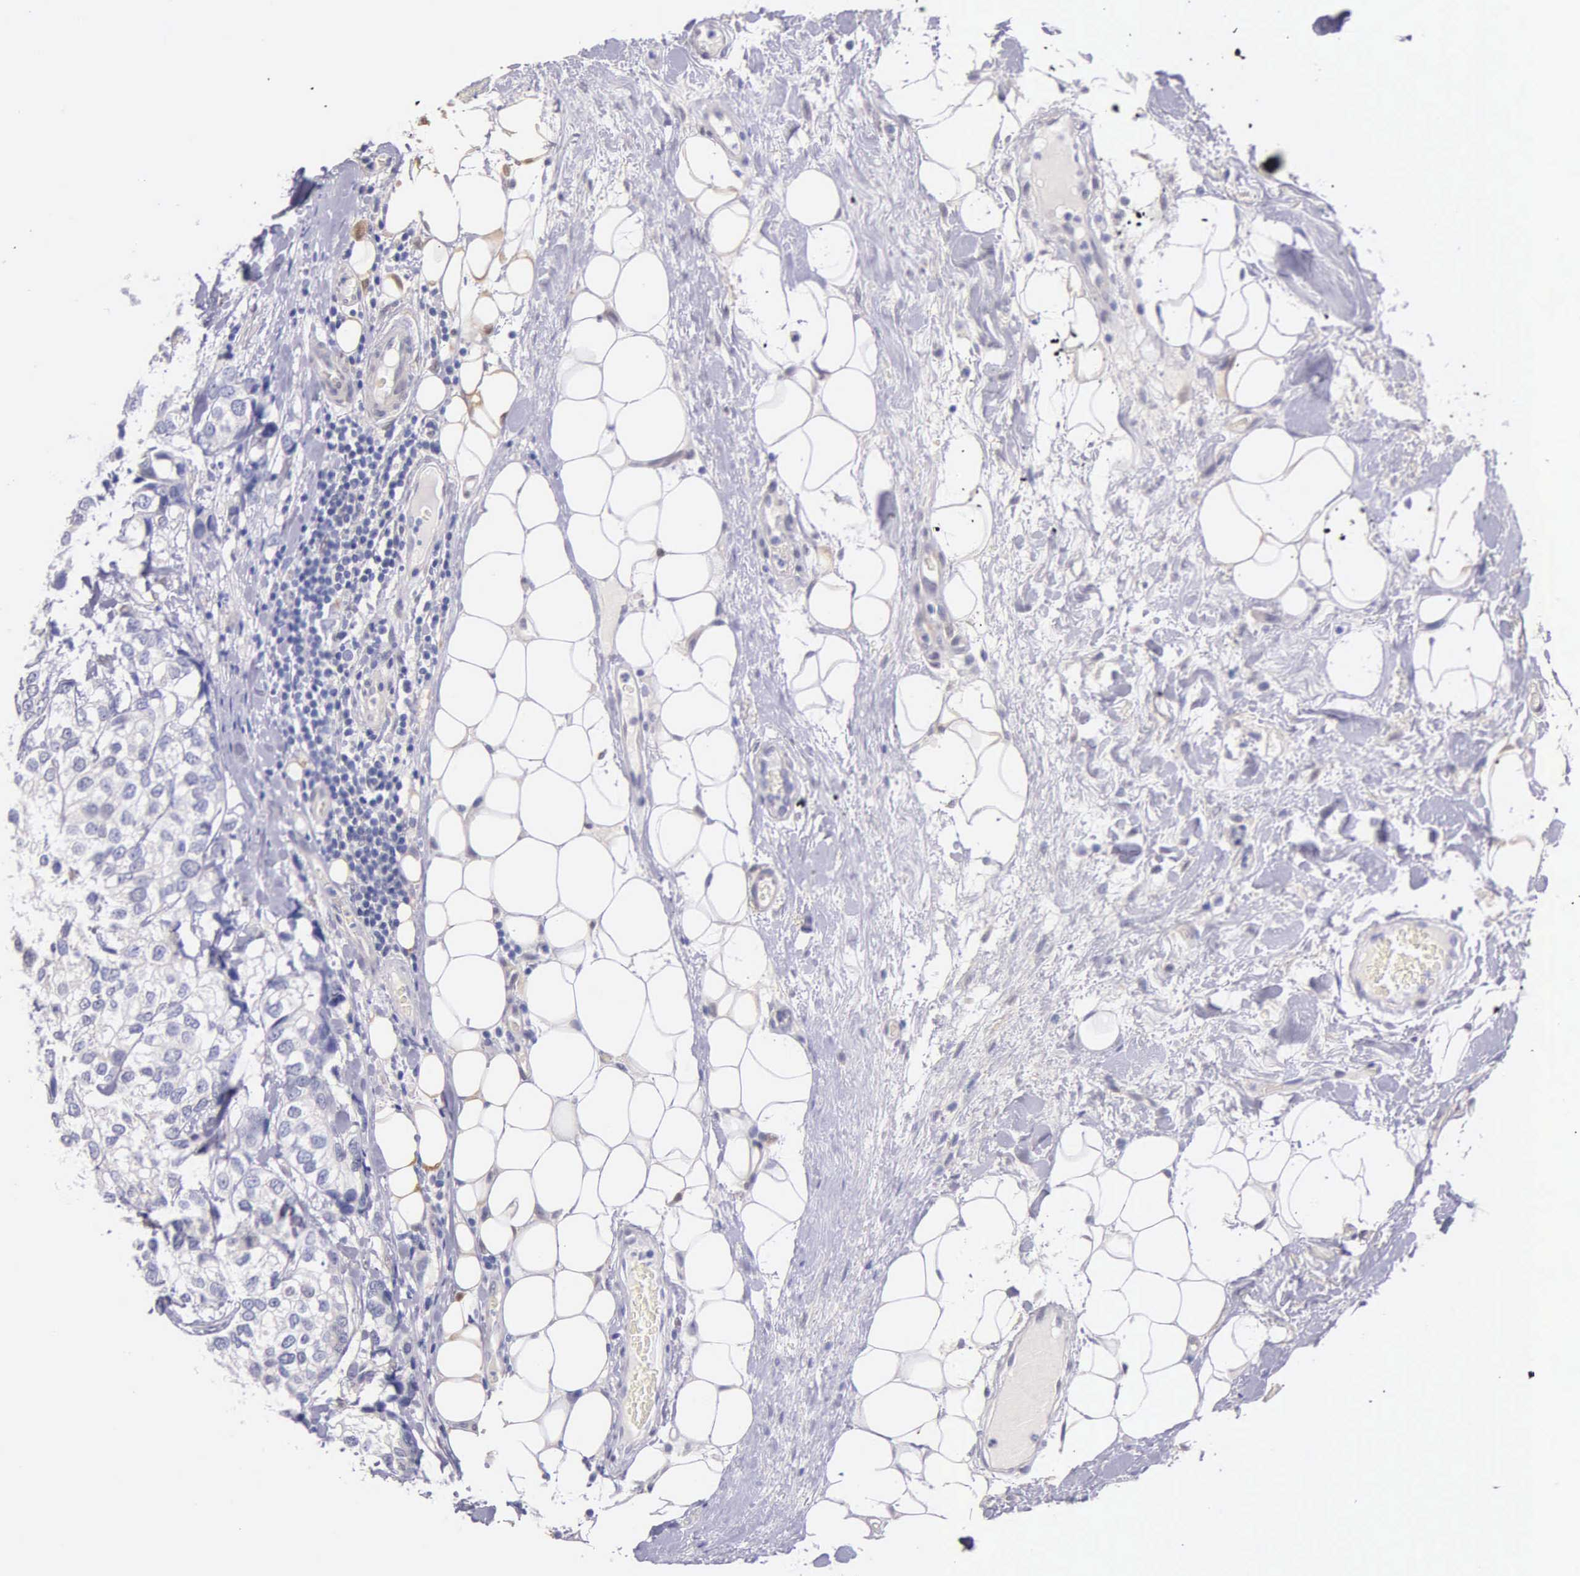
{"staining": {"intensity": "negative", "quantity": "none", "location": "none"}, "tissue": "breast cancer", "cell_type": "Tumor cells", "image_type": "cancer", "snomed": [{"axis": "morphology", "description": "Duct carcinoma"}, {"axis": "topography", "description": "Breast"}], "caption": "High magnification brightfield microscopy of breast invasive ductal carcinoma stained with DAB (3,3'-diaminobenzidine) (brown) and counterstained with hematoxylin (blue): tumor cells show no significant positivity.", "gene": "GSTT2", "patient": {"sex": "female", "age": 68}}